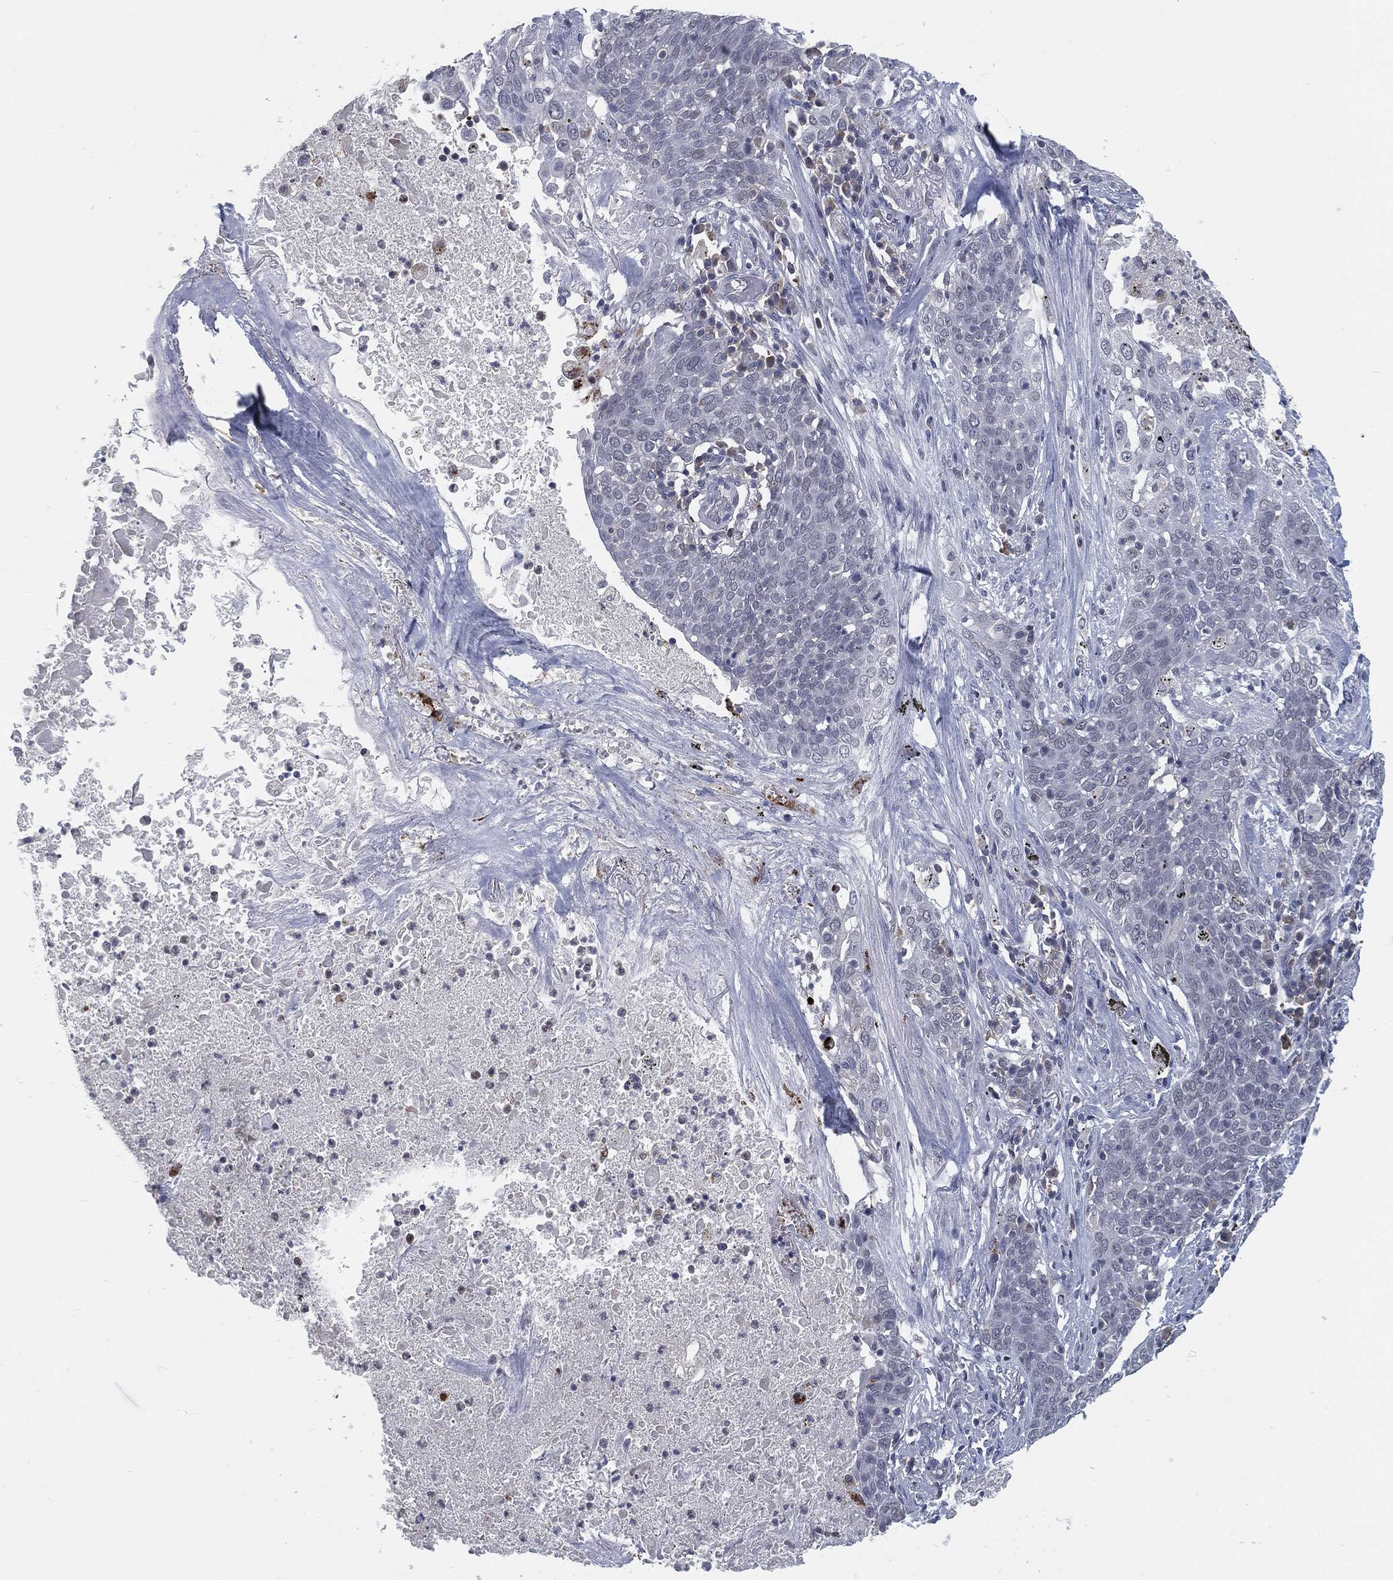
{"staining": {"intensity": "negative", "quantity": "none", "location": "none"}, "tissue": "lung cancer", "cell_type": "Tumor cells", "image_type": "cancer", "snomed": [{"axis": "morphology", "description": "Squamous cell carcinoma, NOS"}, {"axis": "topography", "description": "Lung"}], "caption": "Protein analysis of lung cancer reveals no significant positivity in tumor cells.", "gene": "PROM1", "patient": {"sex": "male", "age": 82}}